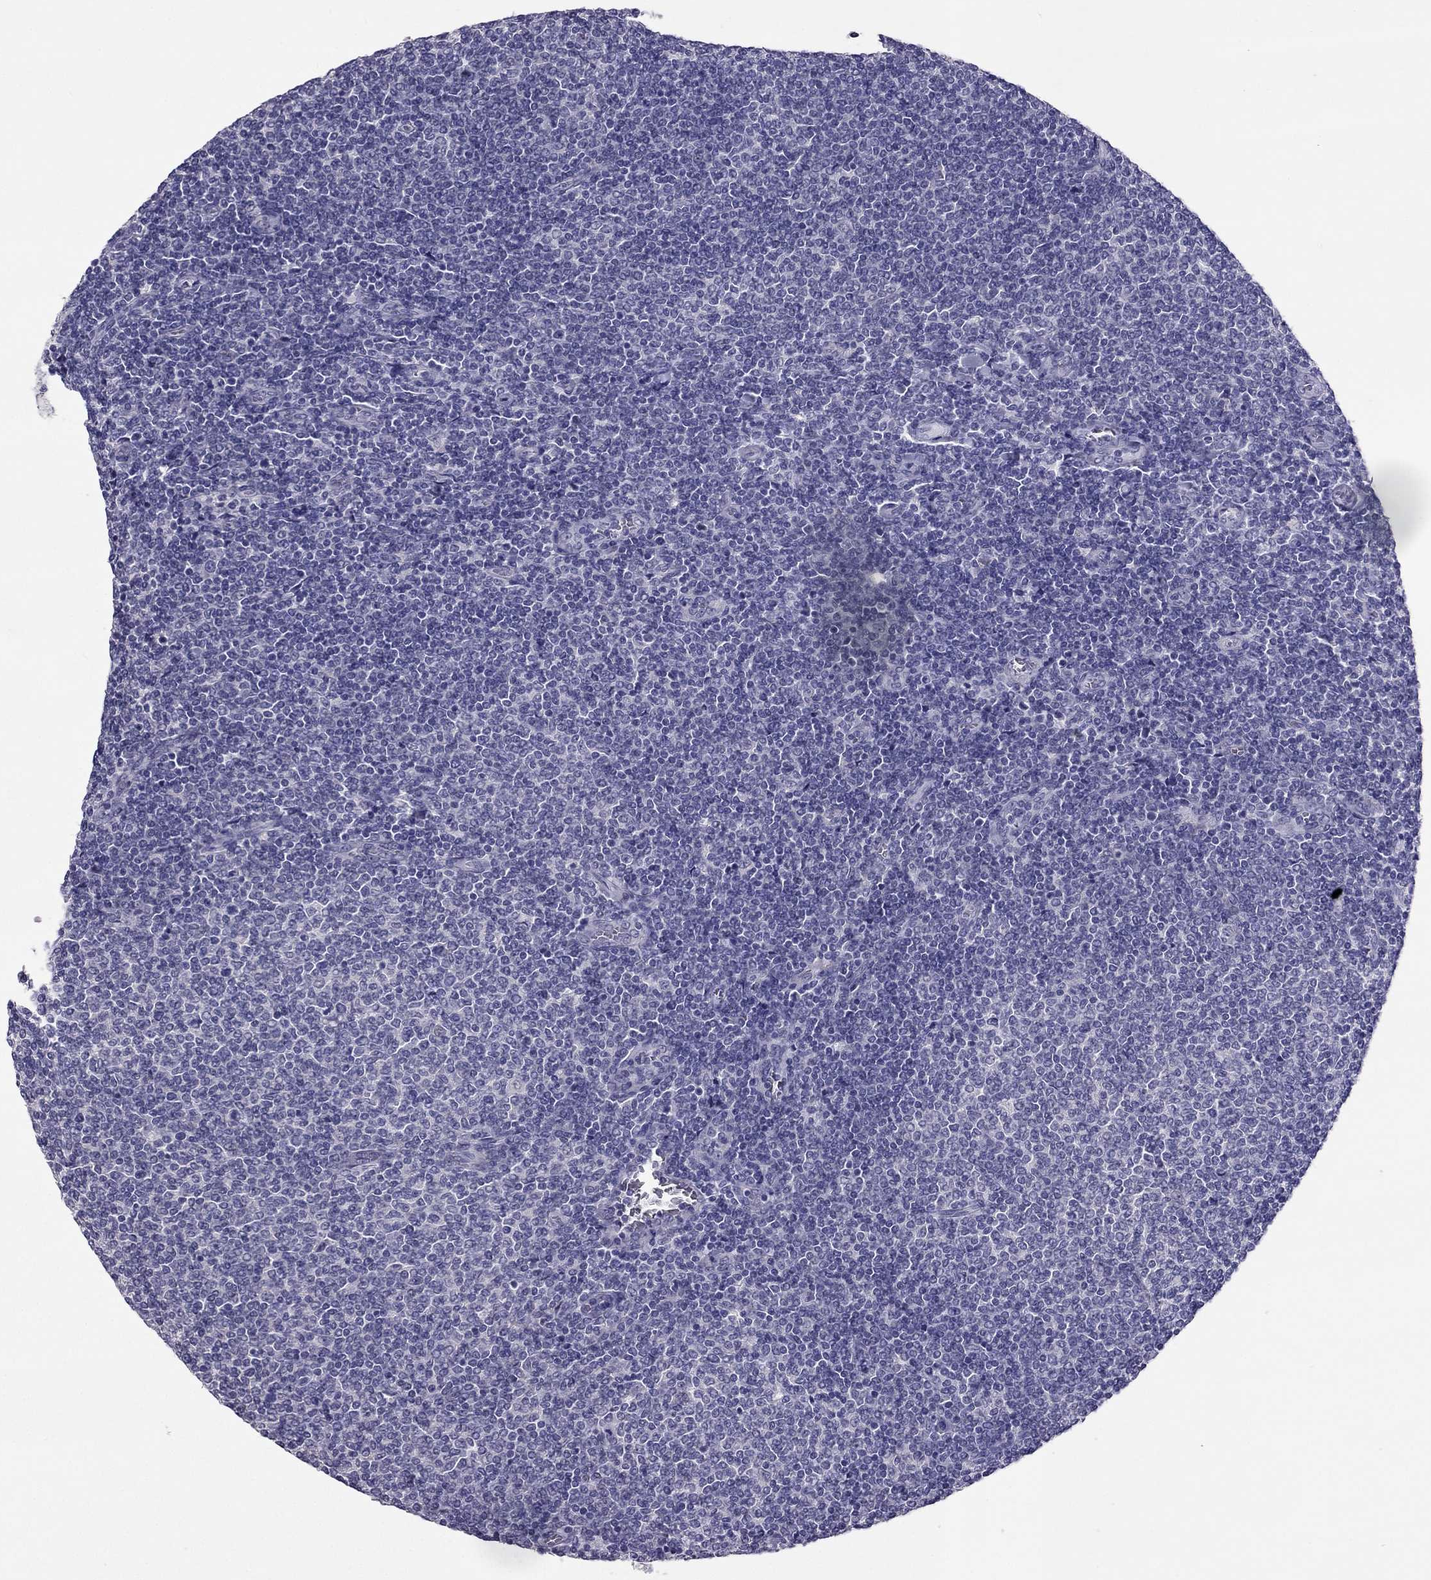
{"staining": {"intensity": "negative", "quantity": "none", "location": "none"}, "tissue": "lymphoma", "cell_type": "Tumor cells", "image_type": "cancer", "snomed": [{"axis": "morphology", "description": "Malignant lymphoma, non-Hodgkin's type, Low grade"}, {"axis": "topography", "description": "Lymph node"}], "caption": "A micrograph of human low-grade malignant lymphoma, non-Hodgkin's type is negative for staining in tumor cells.", "gene": "RHO", "patient": {"sex": "male", "age": 52}}